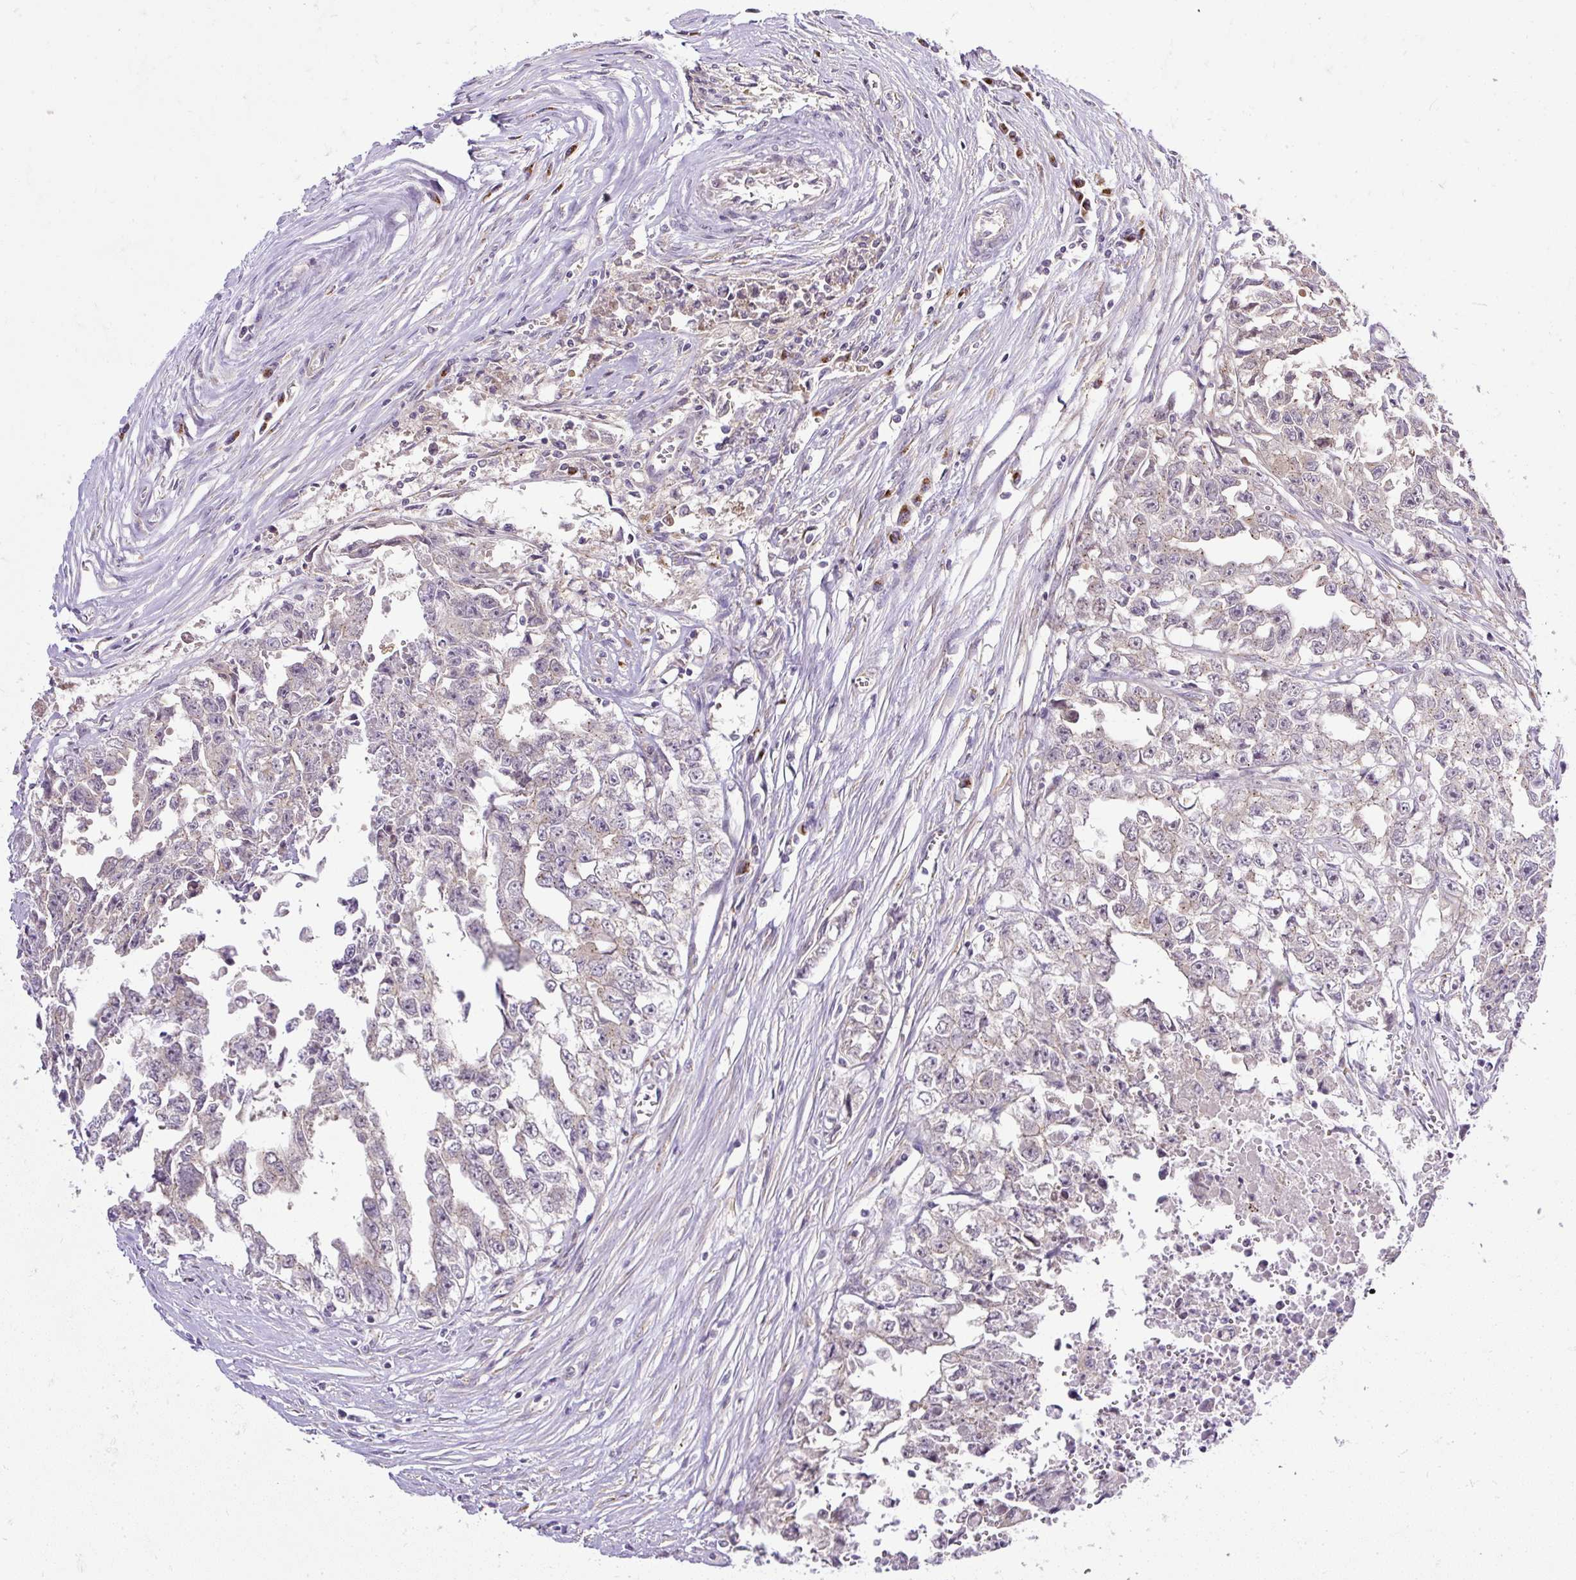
{"staining": {"intensity": "negative", "quantity": "none", "location": "none"}, "tissue": "testis cancer", "cell_type": "Tumor cells", "image_type": "cancer", "snomed": [{"axis": "morphology", "description": "Seminoma, NOS"}, {"axis": "morphology", "description": "Carcinoma, Embryonal, NOS"}, {"axis": "topography", "description": "Testis"}], "caption": "Immunohistochemical staining of human seminoma (testis) exhibits no significant staining in tumor cells.", "gene": "SMC4", "patient": {"sex": "male", "age": 43}}